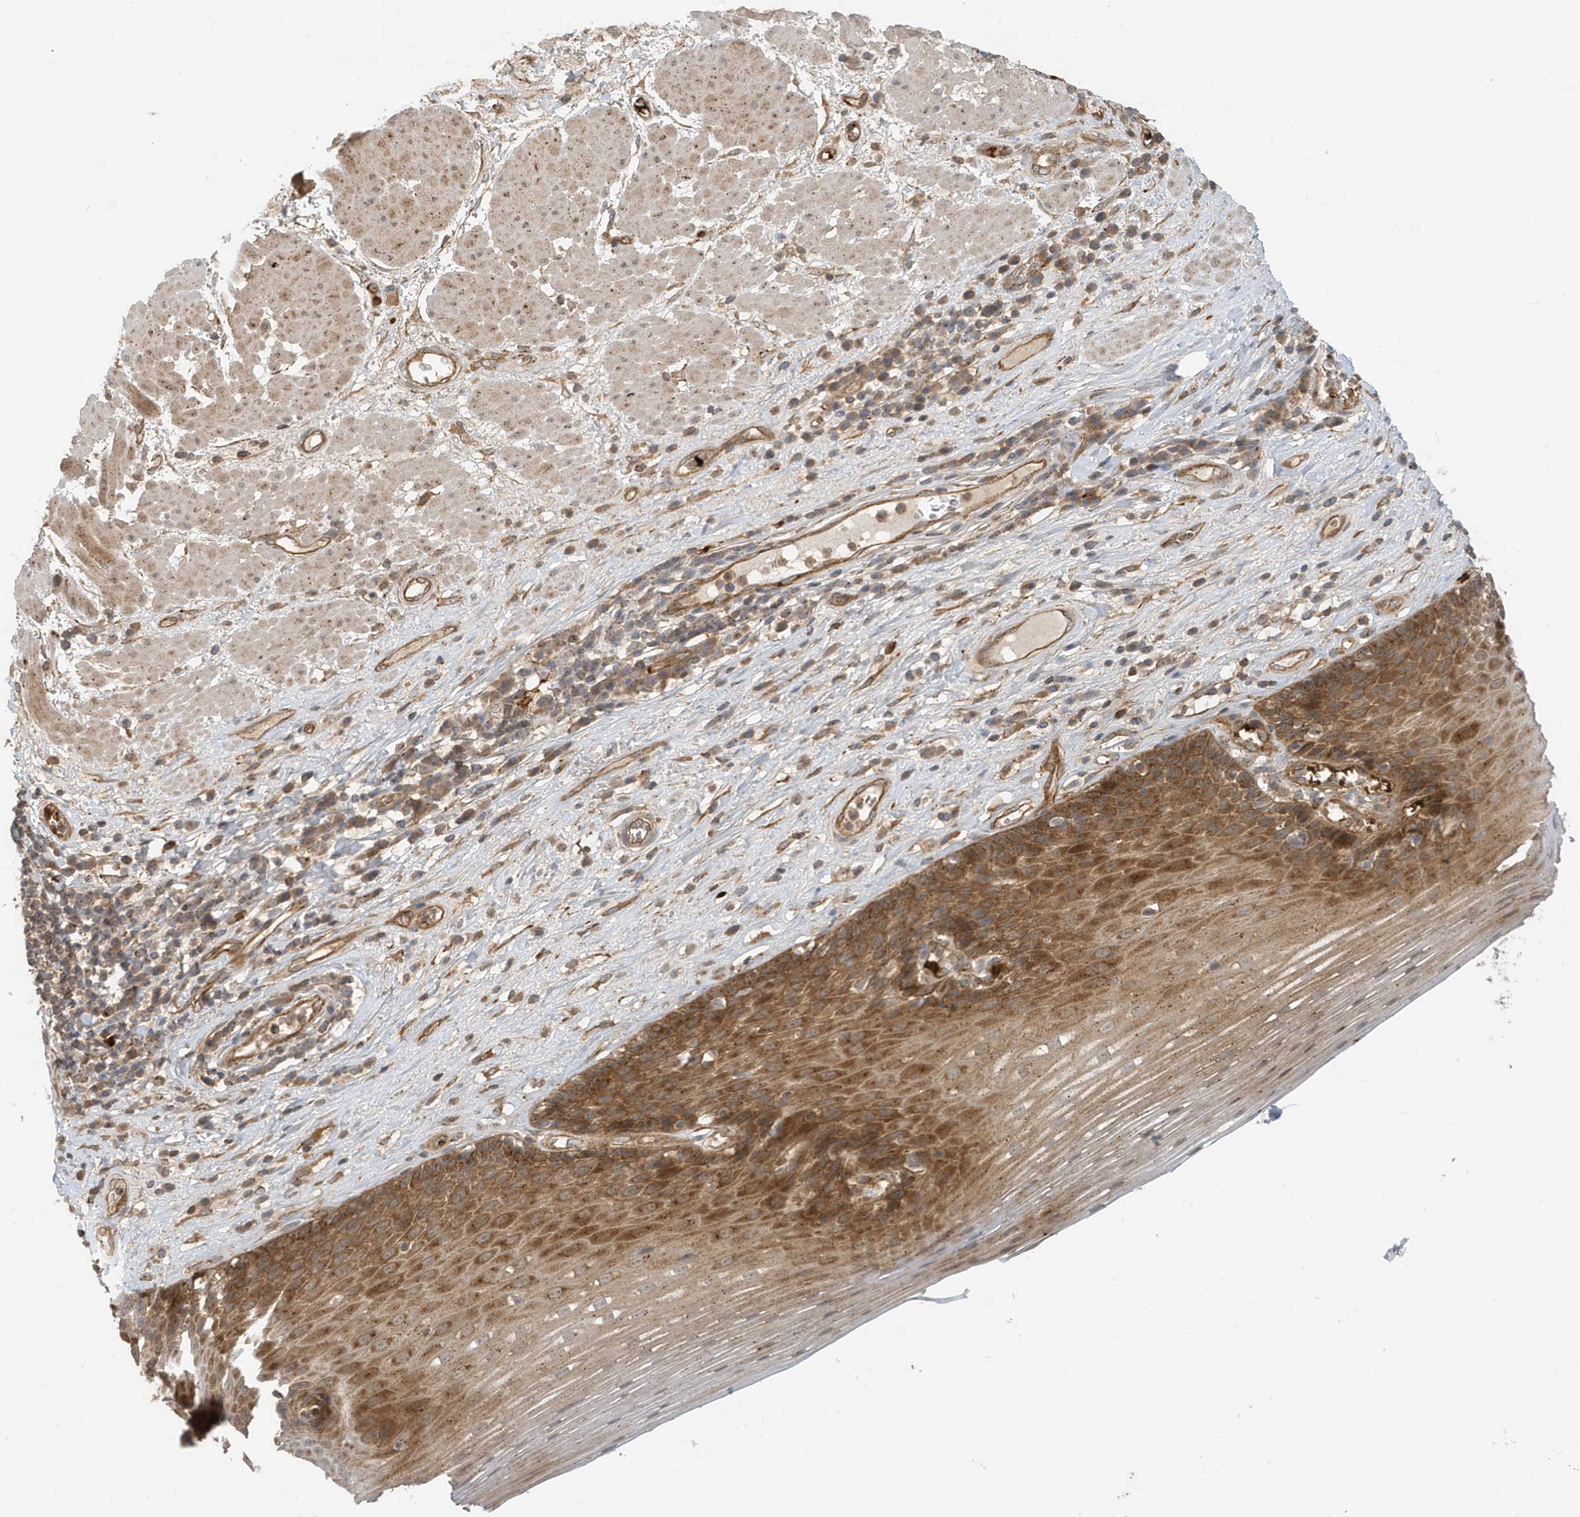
{"staining": {"intensity": "moderate", "quantity": "25%-75%", "location": "cytoplasmic/membranous"}, "tissue": "esophagus", "cell_type": "Squamous epithelial cells", "image_type": "normal", "snomed": [{"axis": "morphology", "description": "Normal tissue, NOS"}, {"axis": "topography", "description": "Esophagus"}], "caption": "This is a micrograph of immunohistochemistry staining of benign esophagus, which shows moderate staining in the cytoplasmic/membranous of squamous epithelial cells.", "gene": "FYCO1", "patient": {"sex": "male", "age": 62}}